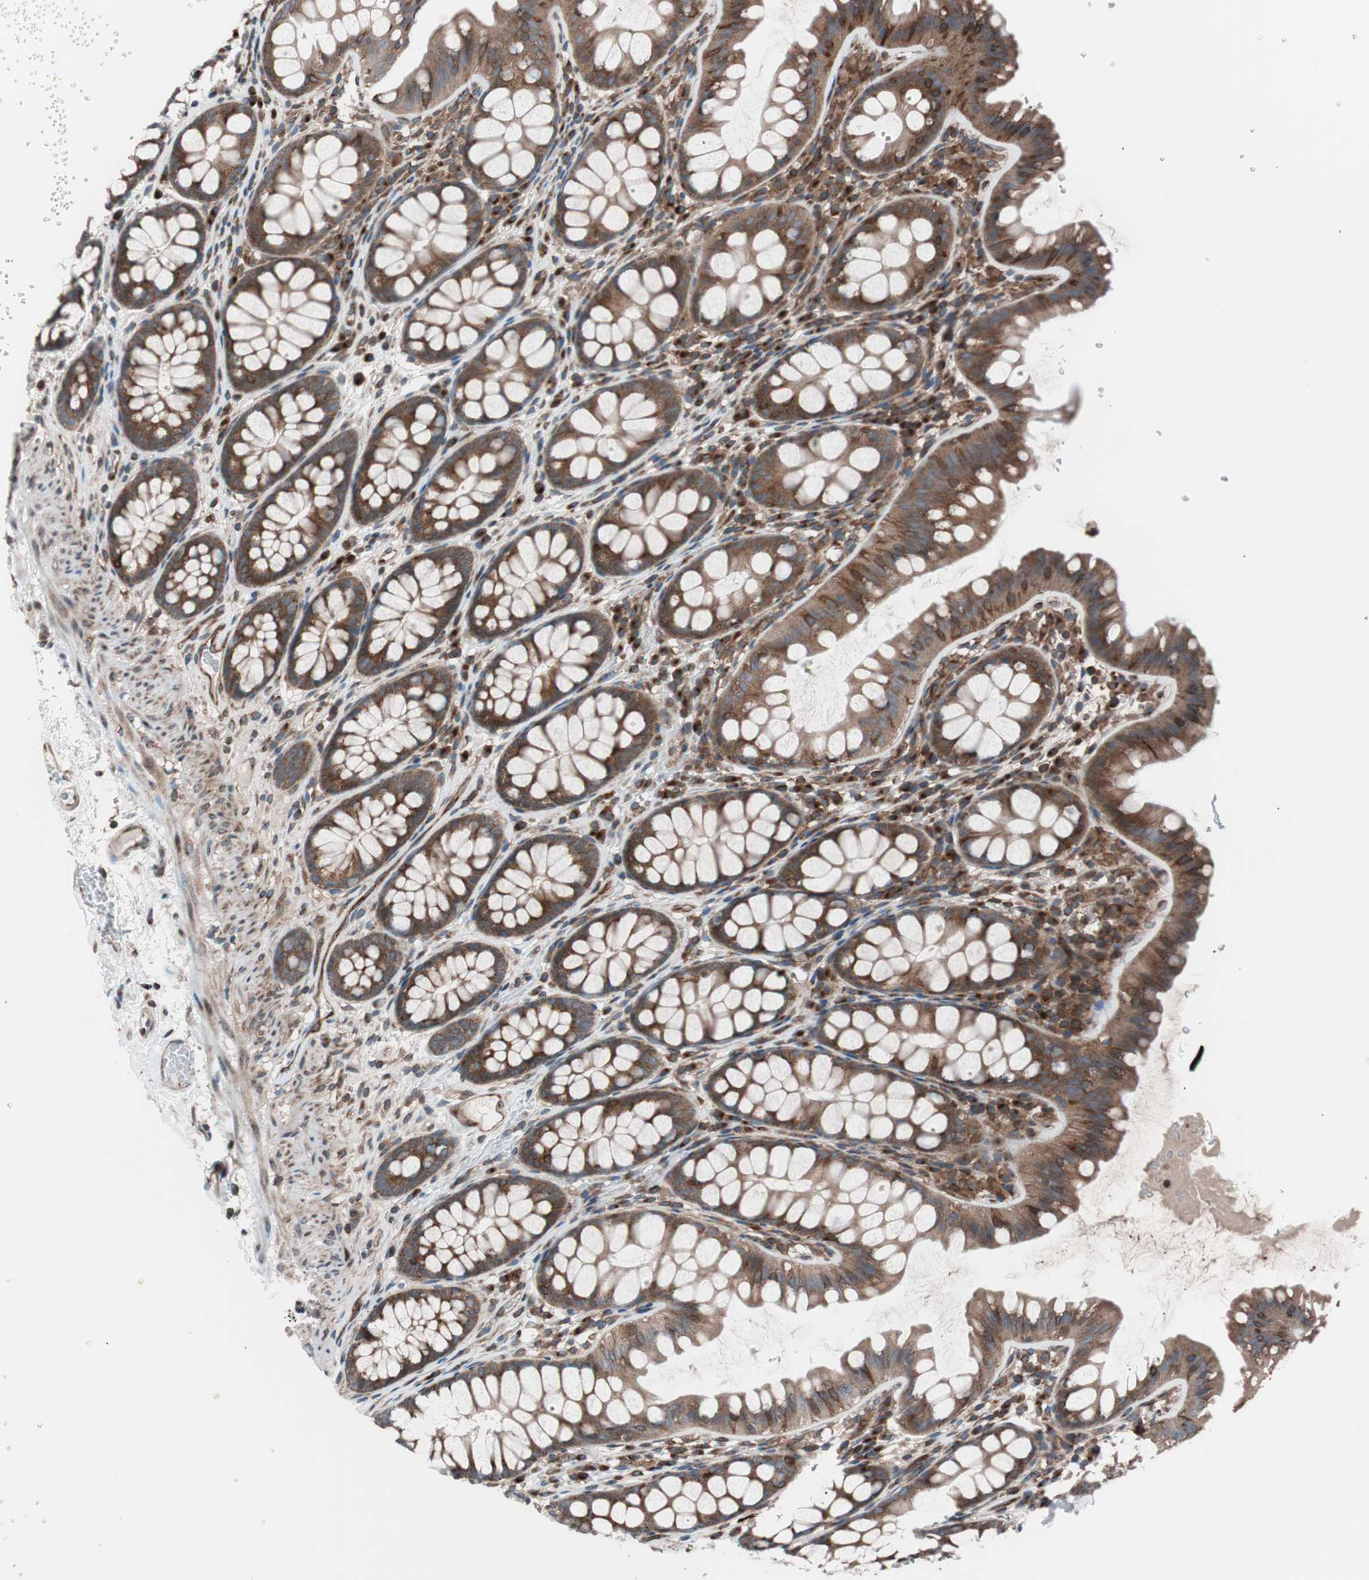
{"staining": {"intensity": "moderate", "quantity": ">75%", "location": "cytoplasmic/membranous"}, "tissue": "colon", "cell_type": "Endothelial cells", "image_type": "normal", "snomed": [{"axis": "morphology", "description": "Normal tissue, NOS"}, {"axis": "topography", "description": "Colon"}], "caption": "Immunohistochemistry of unremarkable human colon exhibits medium levels of moderate cytoplasmic/membranous expression in about >75% of endothelial cells. The staining is performed using DAB brown chromogen to label protein expression. The nuclei are counter-stained blue using hematoxylin.", "gene": "SEC31A", "patient": {"sex": "female", "age": 55}}